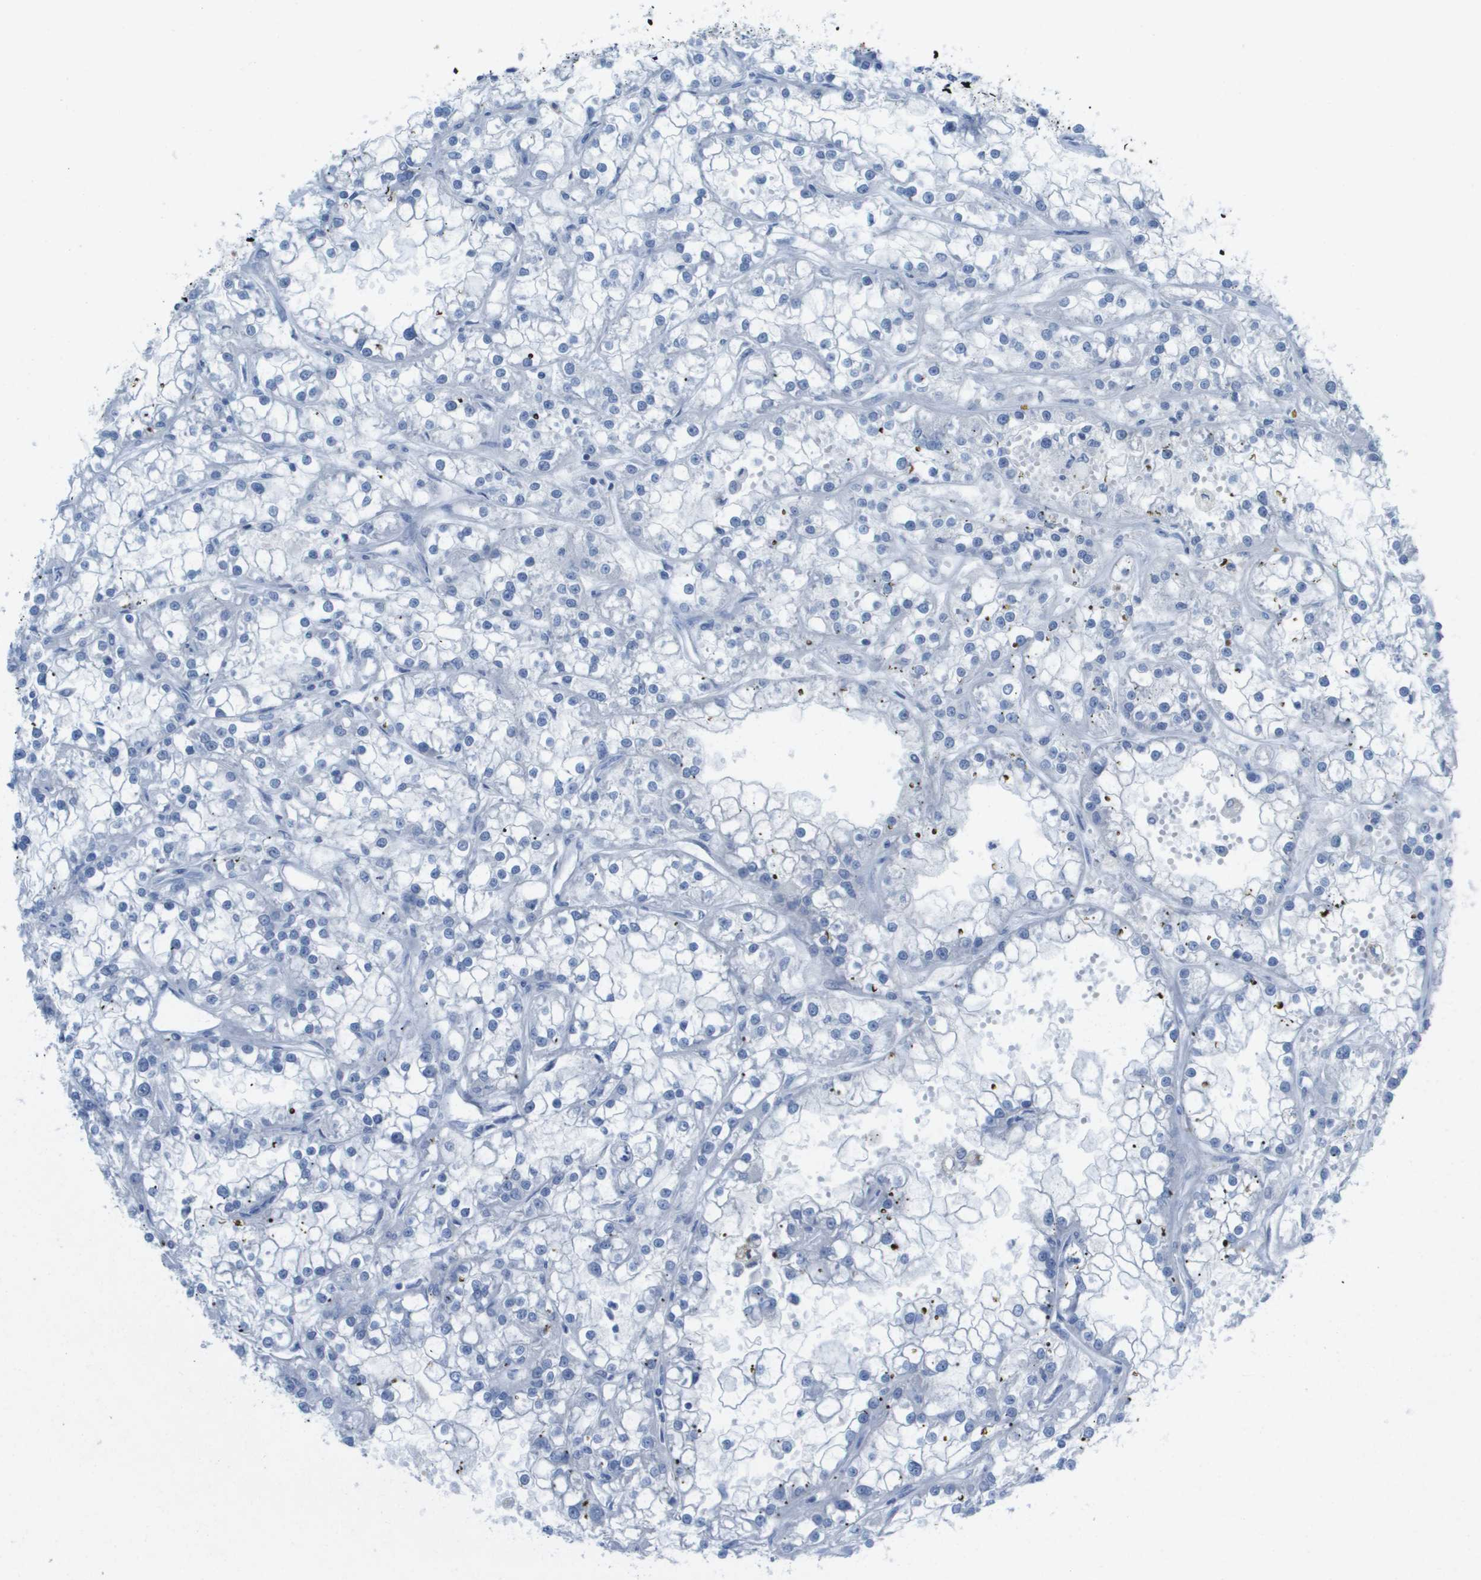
{"staining": {"intensity": "negative", "quantity": "none", "location": "none"}, "tissue": "renal cancer", "cell_type": "Tumor cells", "image_type": "cancer", "snomed": [{"axis": "morphology", "description": "Adenocarcinoma, NOS"}, {"axis": "topography", "description": "Kidney"}], "caption": "Tumor cells are negative for protein expression in human adenocarcinoma (renal). Brightfield microscopy of immunohistochemistry (IHC) stained with DAB (brown) and hematoxylin (blue), captured at high magnification.", "gene": "GPR18", "patient": {"sex": "female", "age": 52}}